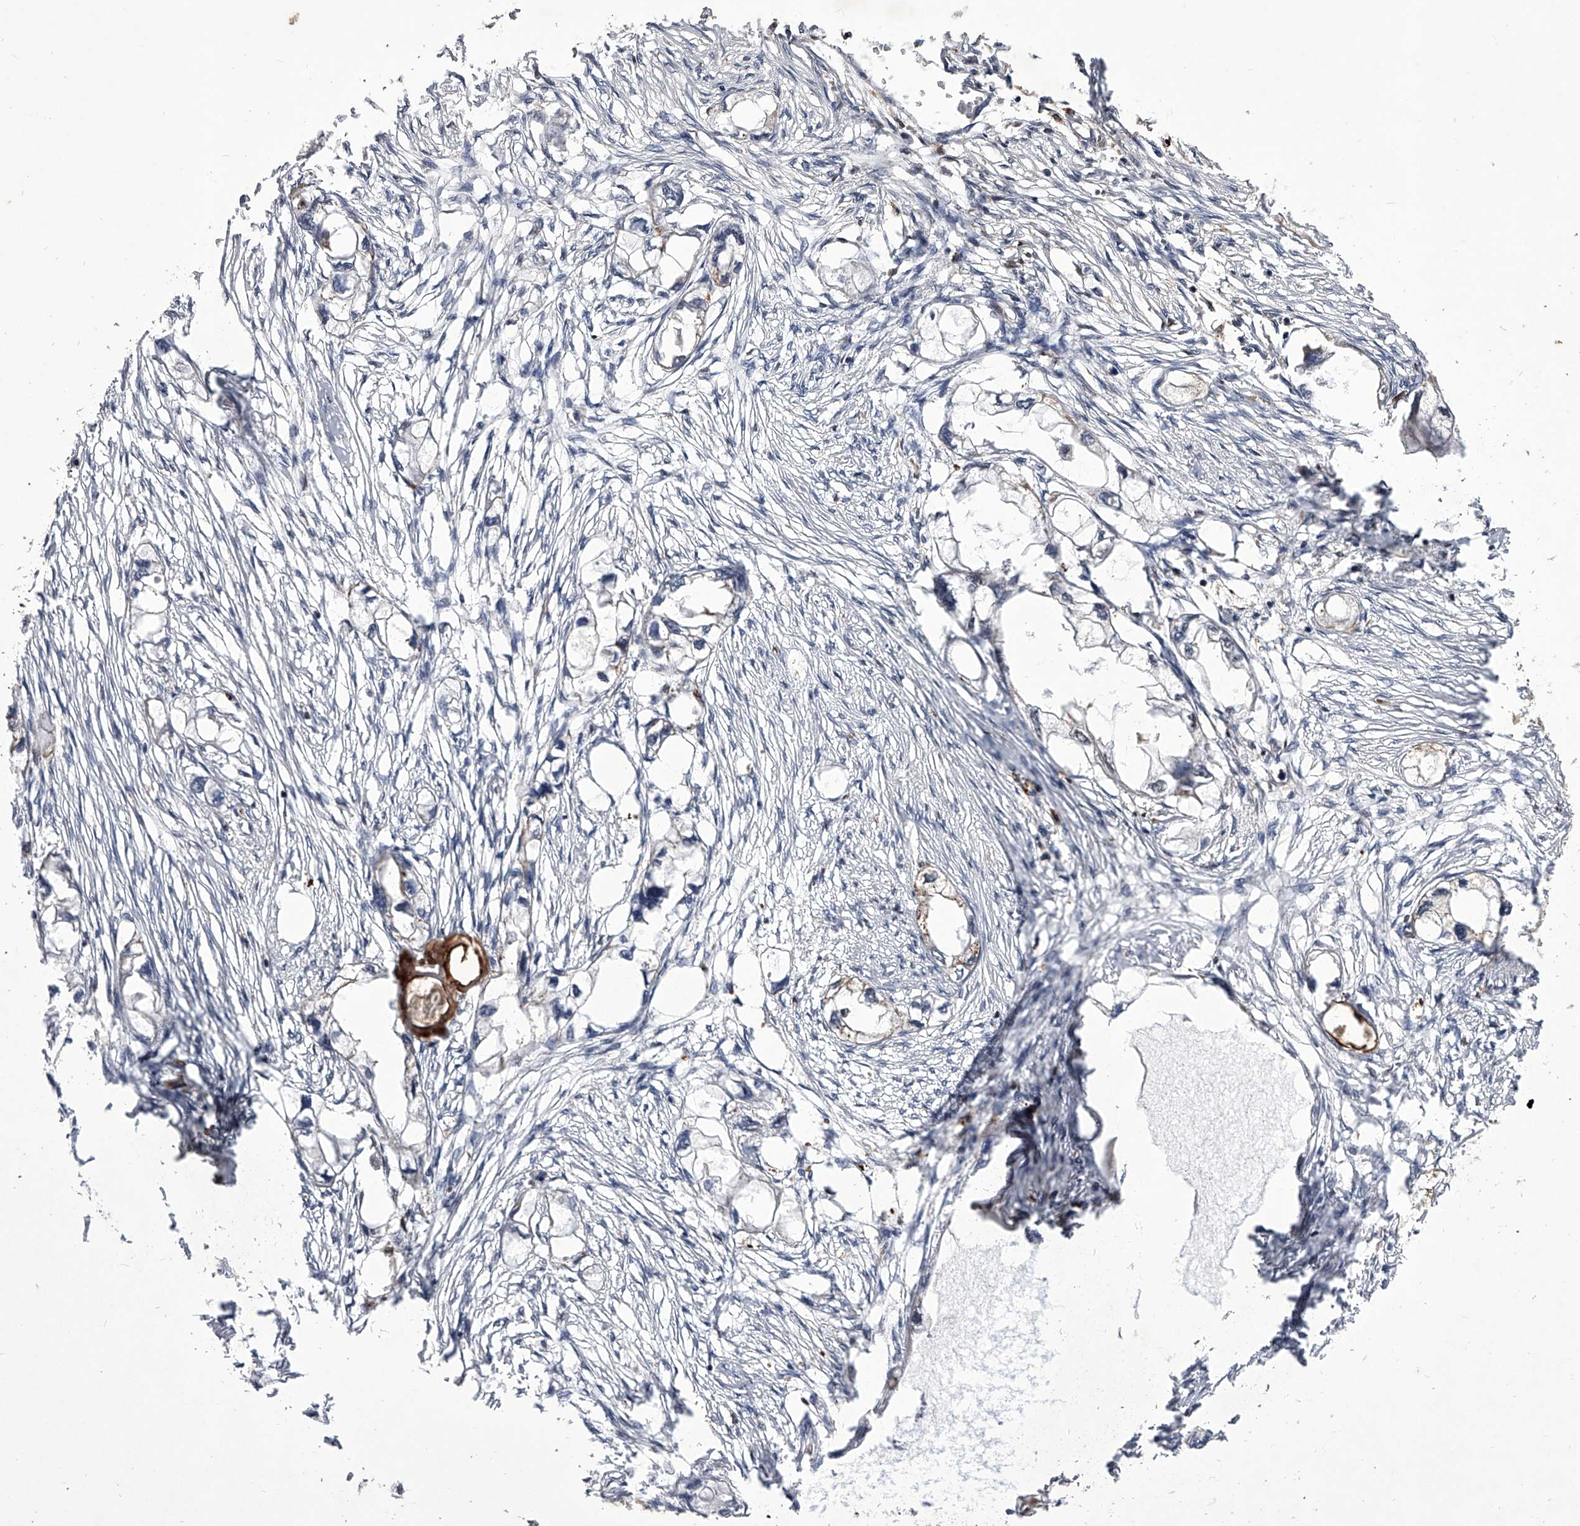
{"staining": {"intensity": "weak", "quantity": "<25%", "location": "cytoplasmic/membranous"}, "tissue": "endometrial cancer", "cell_type": "Tumor cells", "image_type": "cancer", "snomed": [{"axis": "morphology", "description": "Adenocarcinoma, NOS"}, {"axis": "morphology", "description": "Adenocarcinoma, metastatic, NOS"}, {"axis": "topography", "description": "Adipose tissue"}, {"axis": "topography", "description": "Endometrium"}], "caption": "Human endometrial cancer stained for a protein using immunohistochemistry displays no expression in tumor cells.", "gene": "CMTR1", "patient": {"sex": "female", "age": 67}}